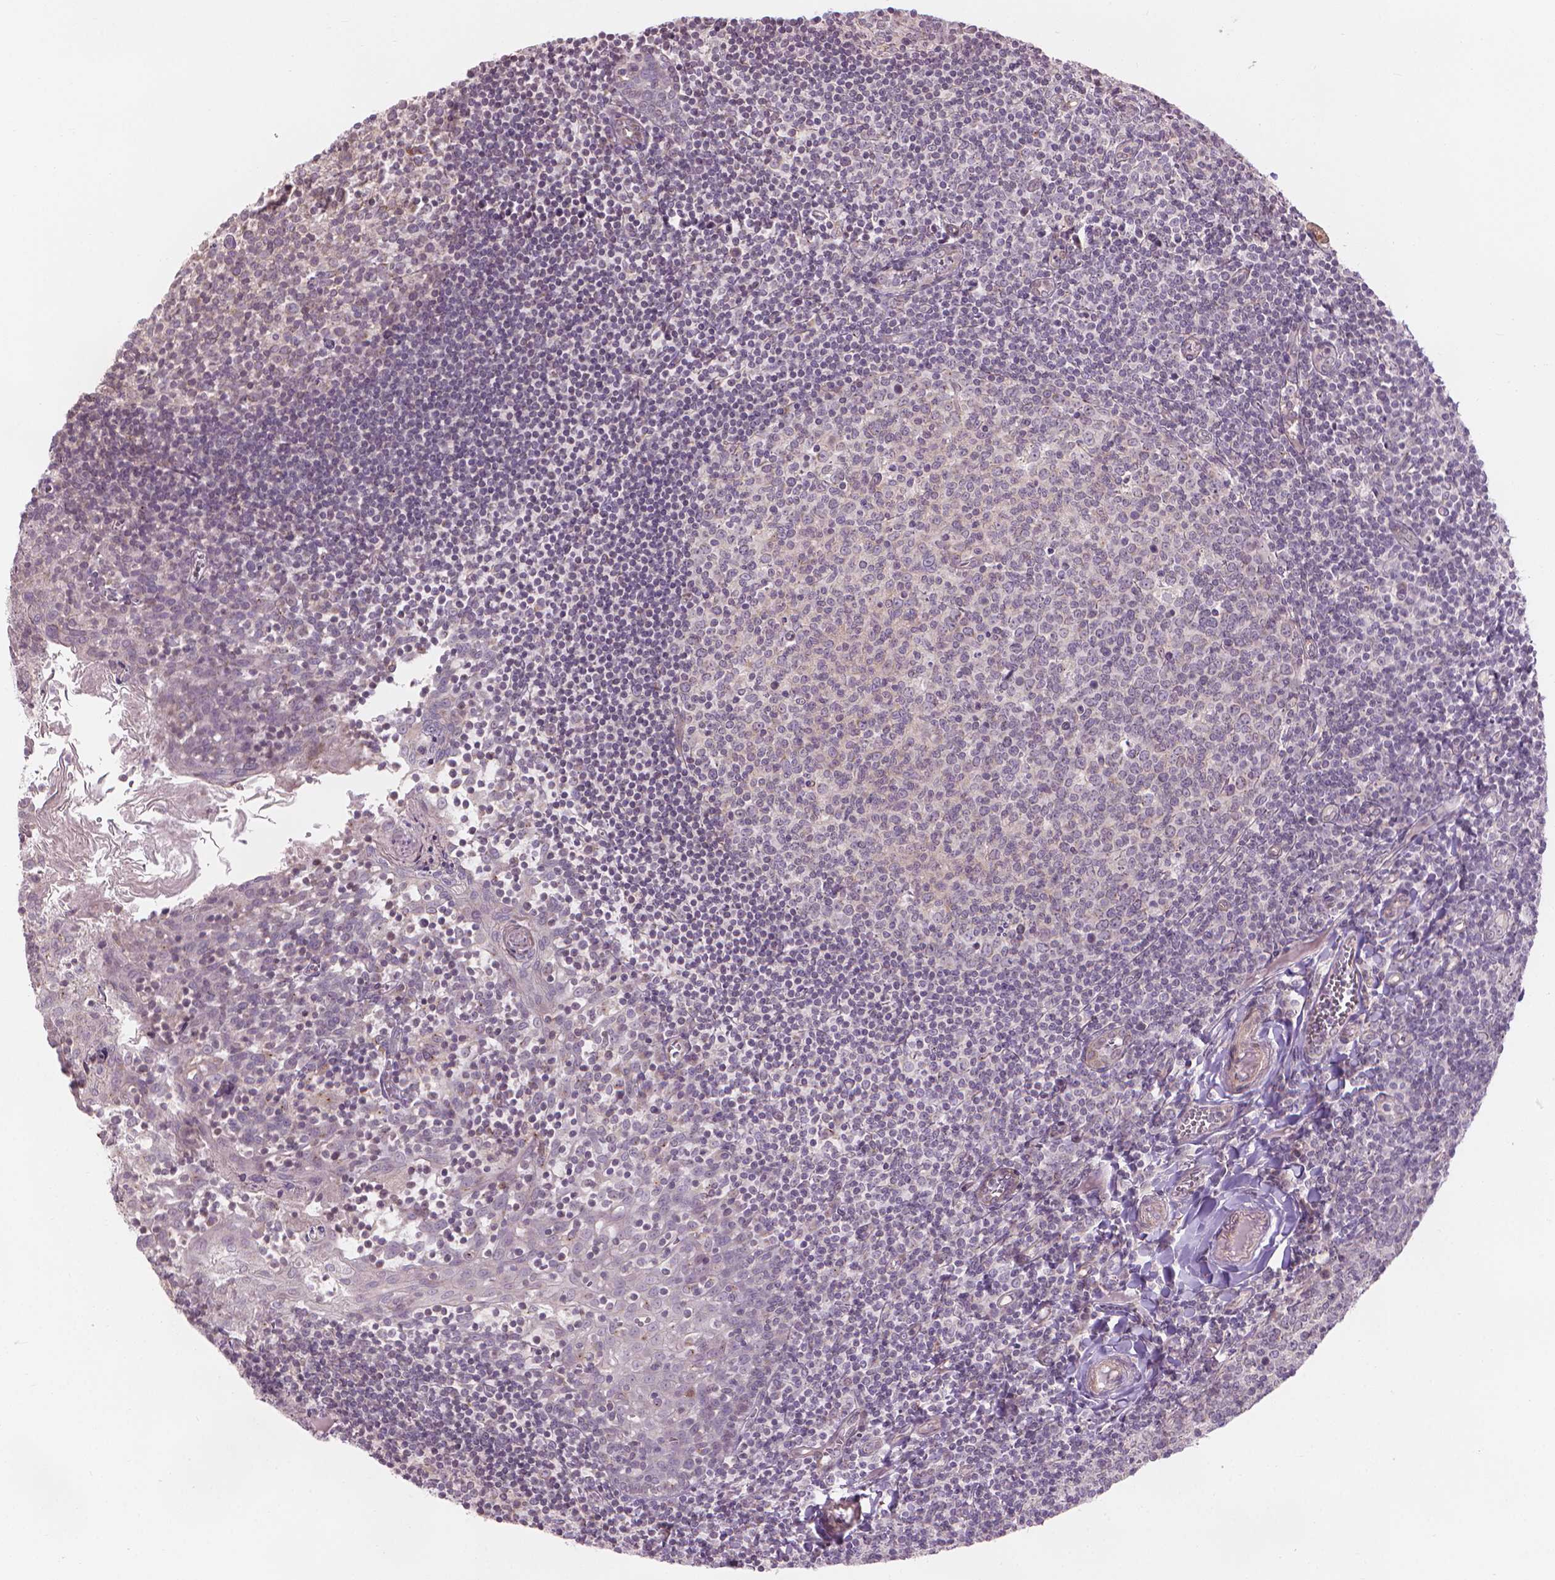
{"staining": {"intensity": "negative", "quantity": "none", "location": "none"}, "tissue": "lymph node", "cell_type": "Germinal center cells", "image_type": "normal", "snomed": [{"axis": "morphology", "description": "Normal tissue, NOS"}, {"axis": "topography", "description": "Lymph node"}], "caption": "The histopathology image reveals no significant positivity in germinal center cells of lymph node.", "gene": "IFFO1", "patient": {"sex": "female", "age": 21}}